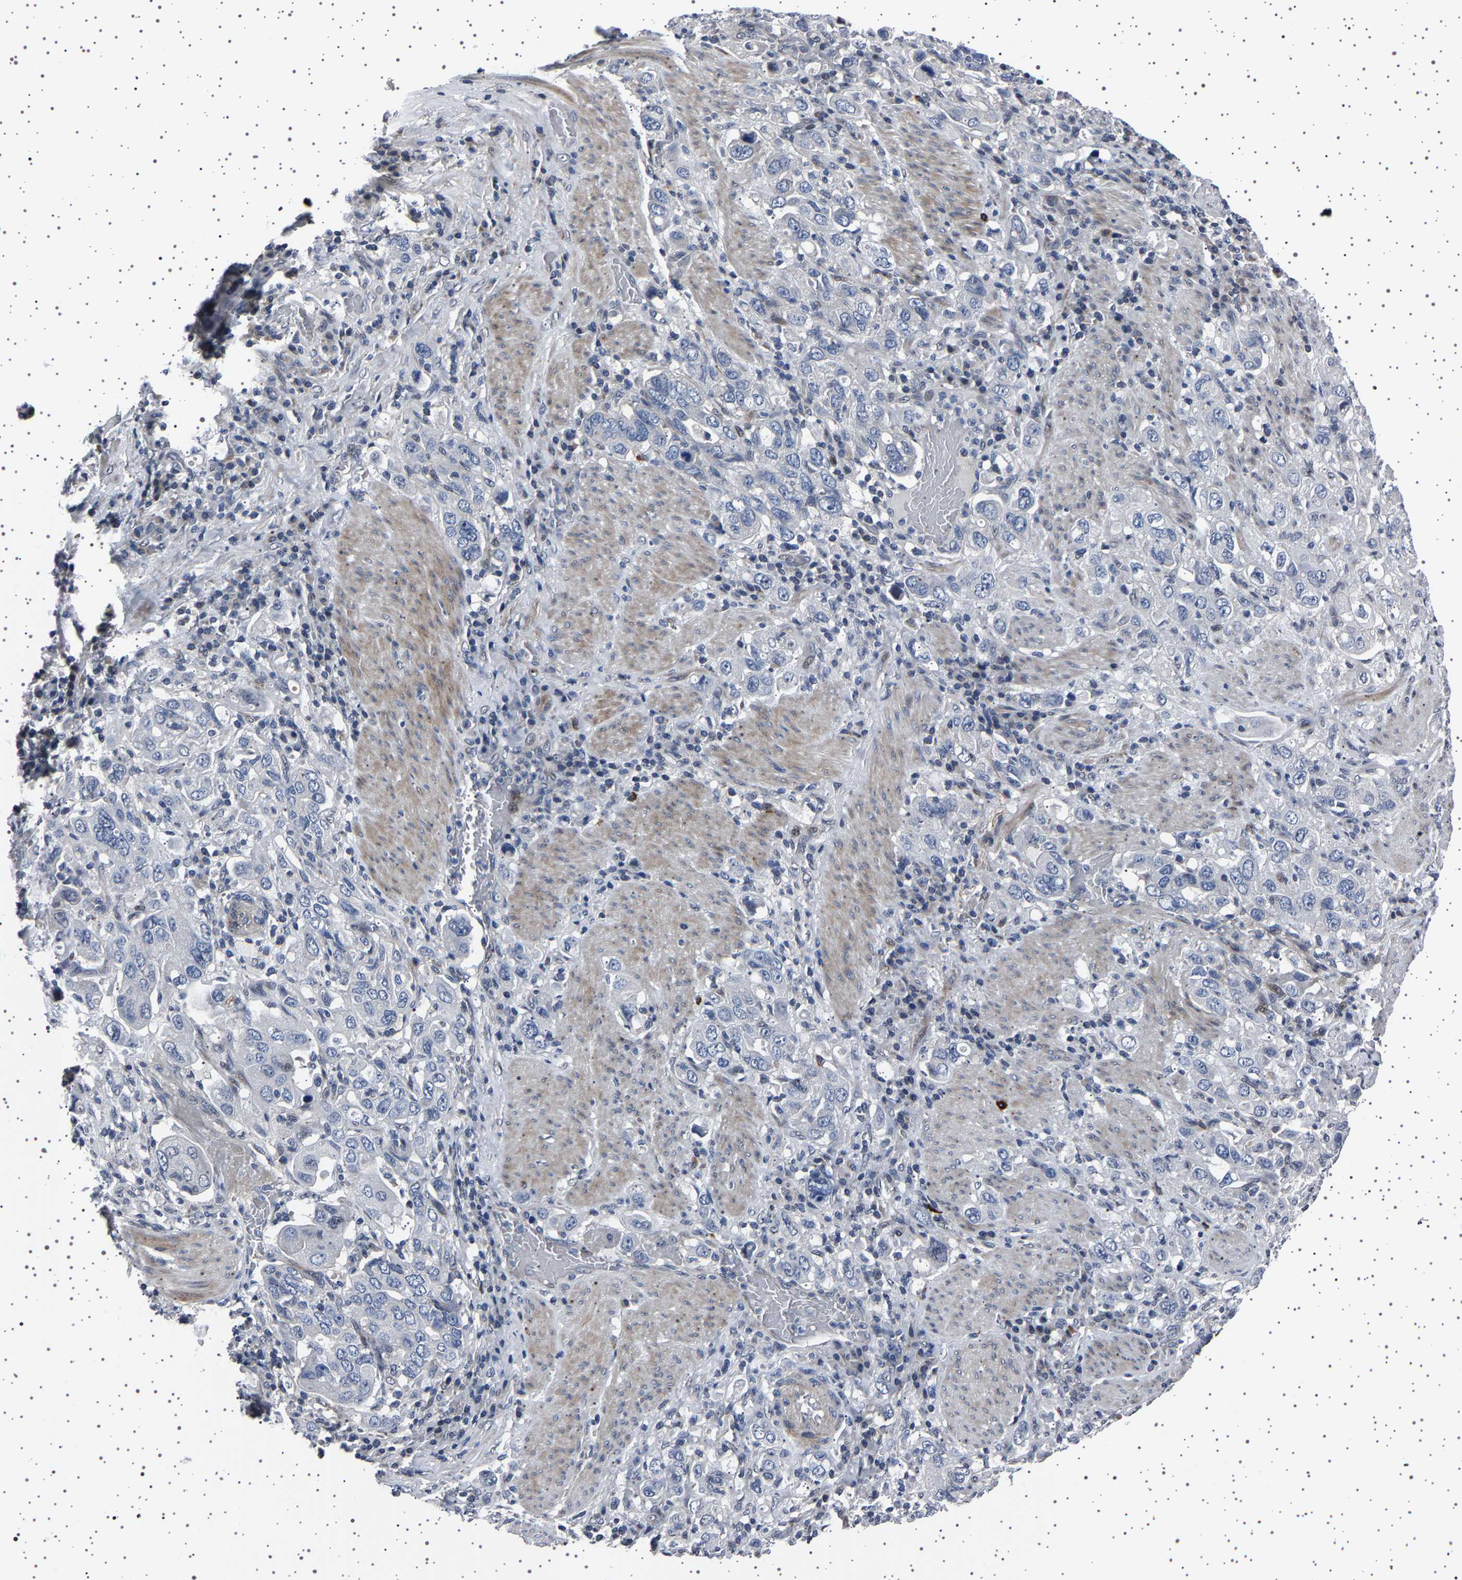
{"staining": {"intensity": "negative", "quantity": "none", "location": "none"}, "tissue": "stomach cancer", "cell_type": "Tumor cells", "image_type": "cancer", "snomed": [{"axis": "morphology", "description": "Adenocarcinoma, NOS"}, {"axis": "topography", "description": "Stomach, upper"}], "caption": "This is a histopathology image of immunohistochemistry staining of adenocarcinoma (stomach), which shows no expression in tumor cells.", "gene": "PAK5", "patient": {"sex": "male", "age": 62}}